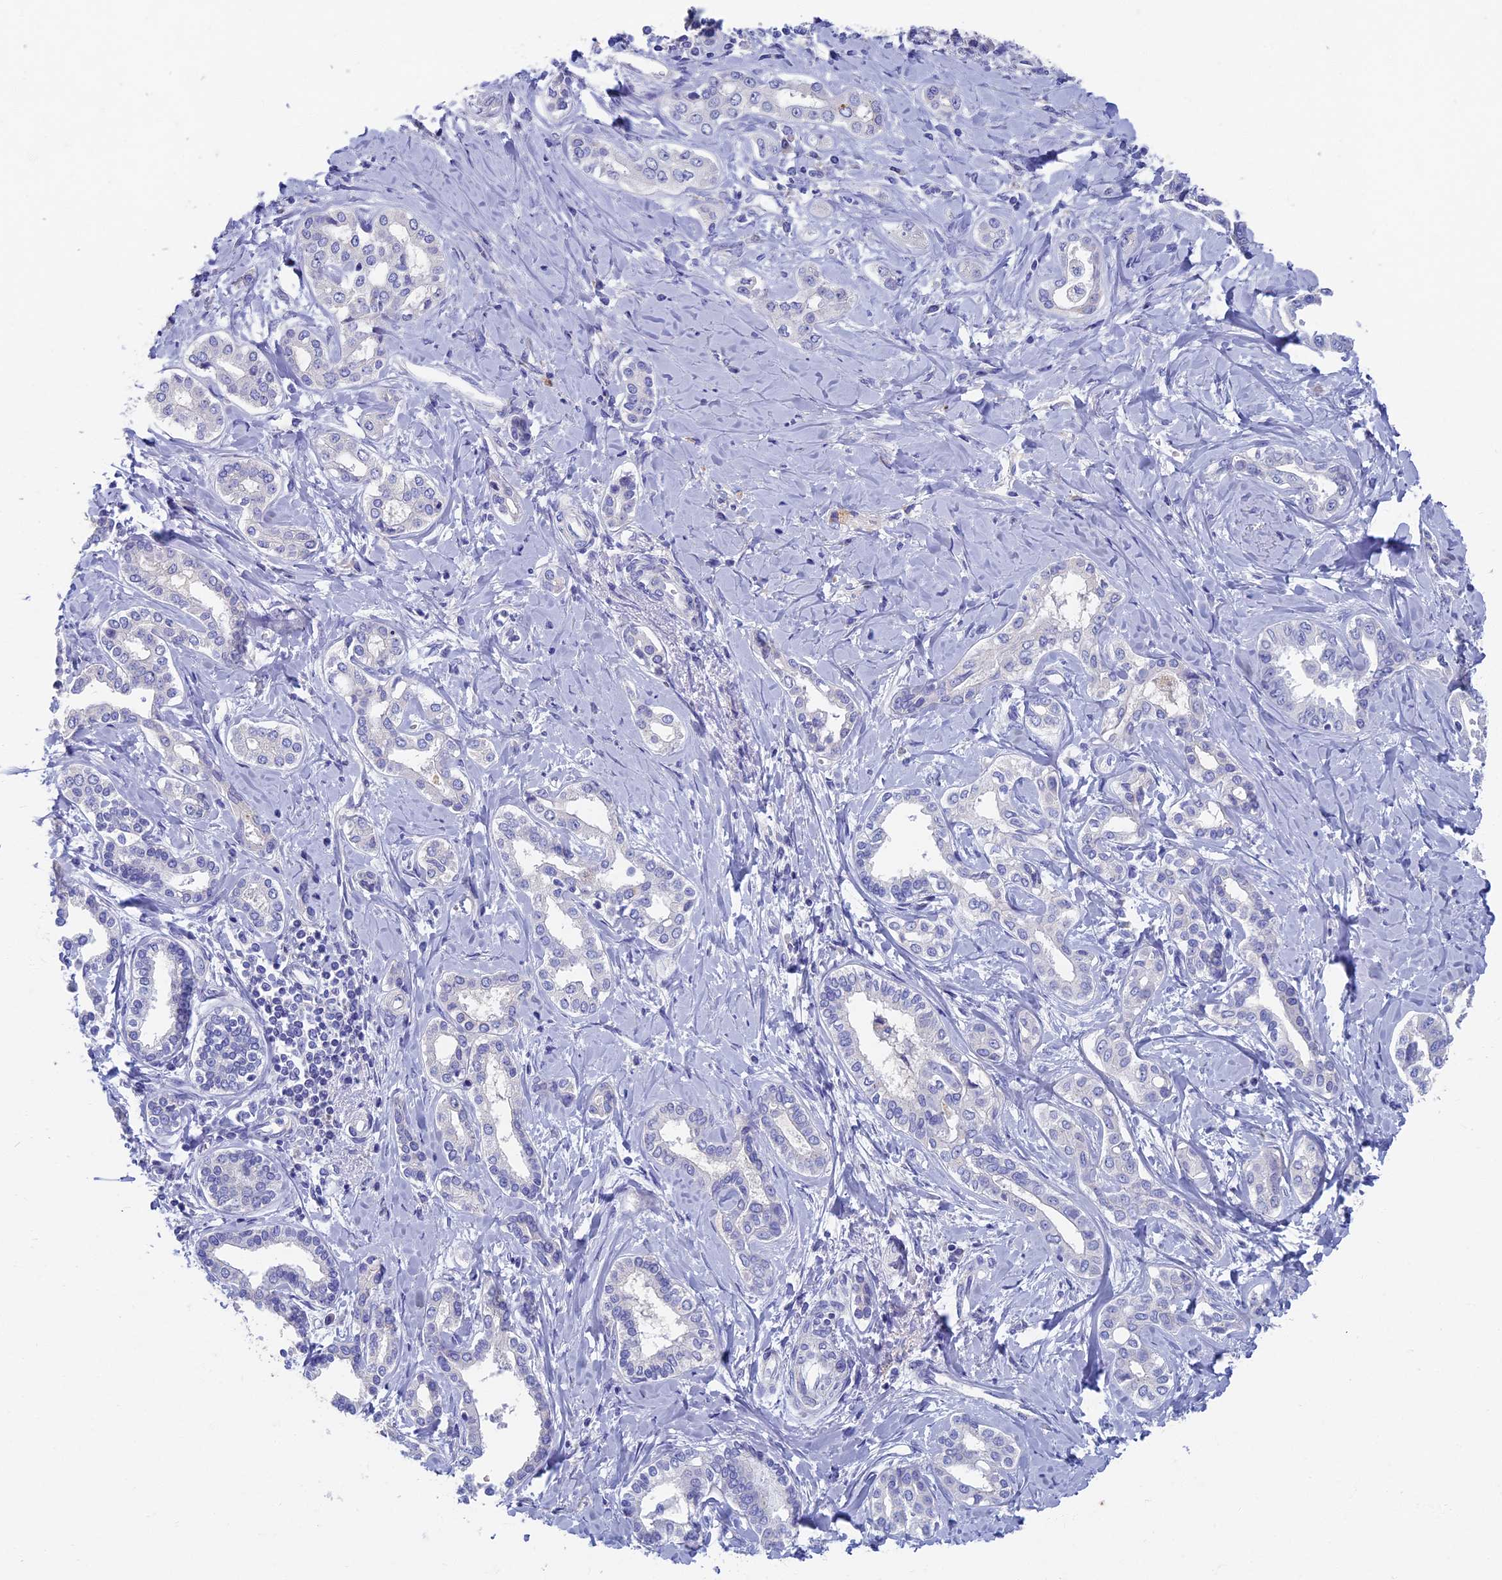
{"staining": {"intensity": "negative", "quantity": "none", "location": "none"}, "tissue": "liver cancer", "cell_type": "Tumor cells", "image_type": "cancer", "snomed": [{"axis": "morphology", "description": "Cholangiocarcinoma"}, {"axis": "topography", "description": "Liver"}], "caption": "High power microscopy micrograph of an immunohistochemistry image of liver cancer, revealing no significant positivity in tumor cells.", "gene": "OAT", "patient": {"sex": "female", "age": 77}}